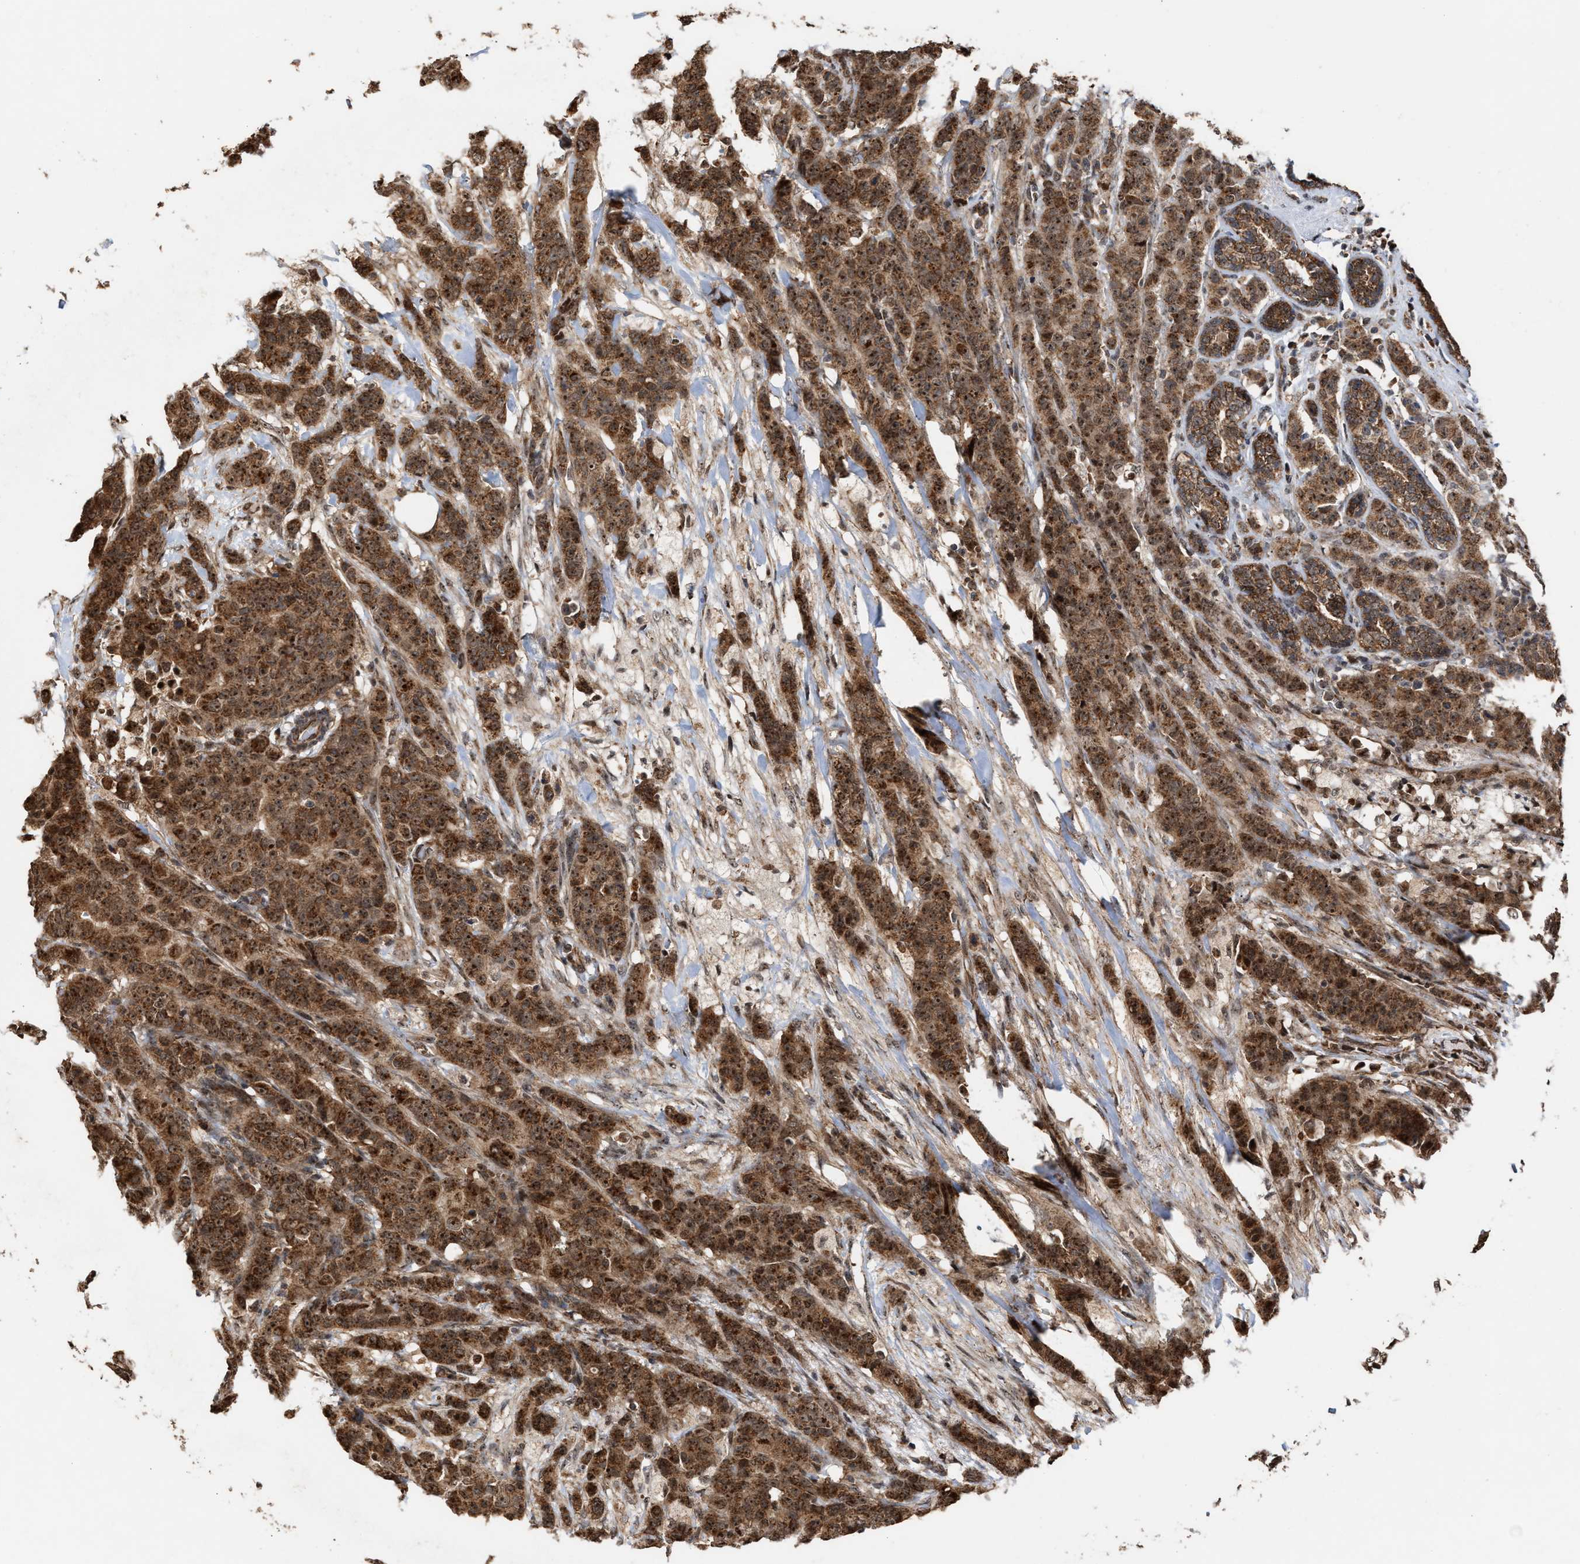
{"staining": {"intensity": "strong", "quantity": ">75%", "location": "cytoplasmic/membranous,nuclear"}, "tissue": "breast cancer", "cell_type": "Tumor cells", "image_type": "cancer", "snomed": [{"axis": "morphology", "description": "Normal tissue, NOS"}, {"axis": "morphology", "description": "Duct carcinoma"}, {"axis": "topography", "description": "Breast"}], "caption": "This image reveals breast cancer stained with immunohistochemistry to label a protein in brown. The cytoplasmic/membranous and nuclear of tumor cells show strong positivity for the protein. Nuclei are counter-stained blue.", "gene": "EXOSC2", "patient": {"sex": "female", "age": 40}}